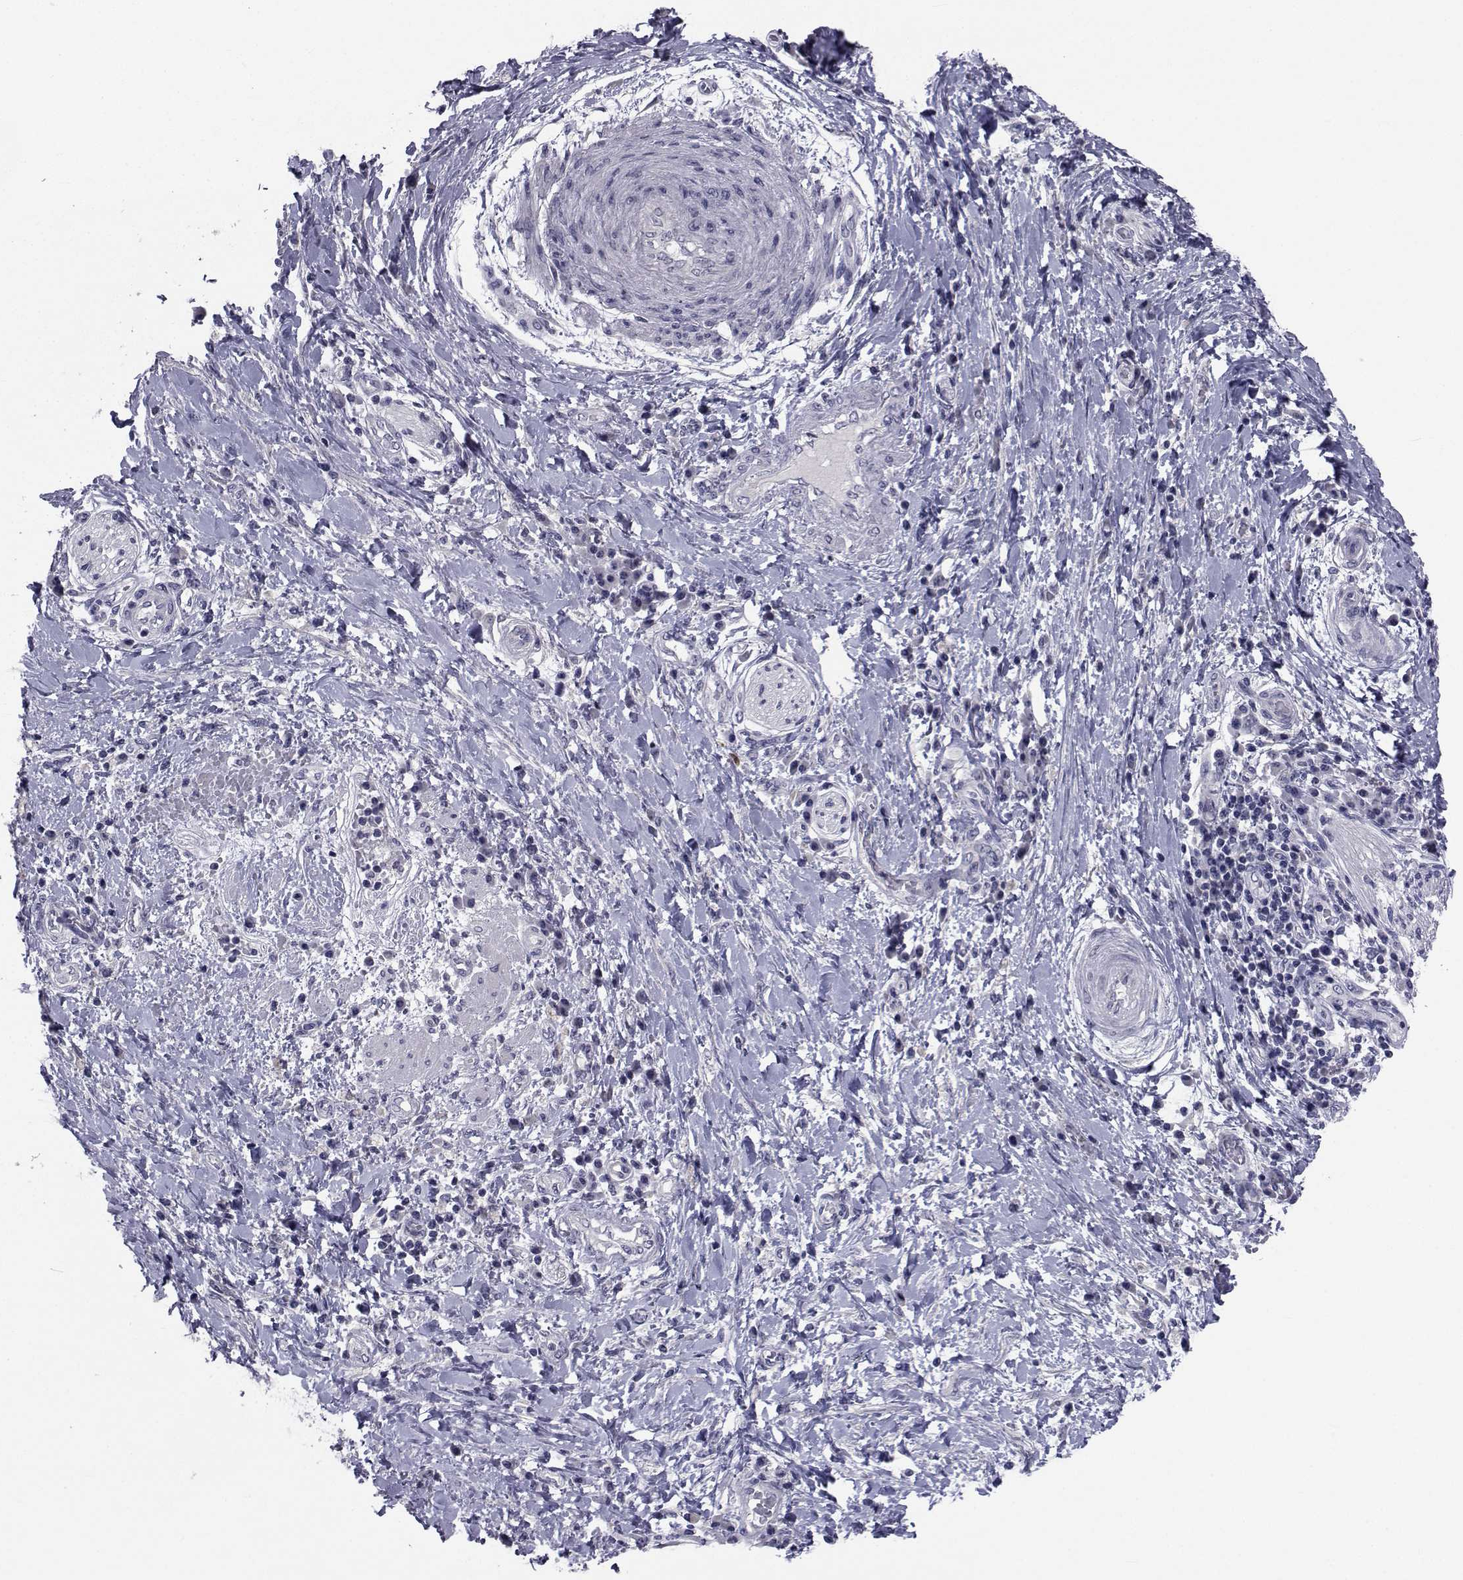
{"staining": {"intensity": "negative", "quantity": "none", "location": "none"}, "tissue": "liver cancer", "cell_type": "Tumor cells", "image_type": "cancer", "snomed": [{"axis": "morphology", "description": "Cholangiocarcinoma"}, {"axis": "topography", "description": "Liver"}], "caption": "This is an immunohistochemistry (IHC) micrograph of human cholangiocarcinoma (liver). There is no positivity in tumor cells.", "gene": "CHRNA1", "patient": {"sex": "female", "age": 73}}